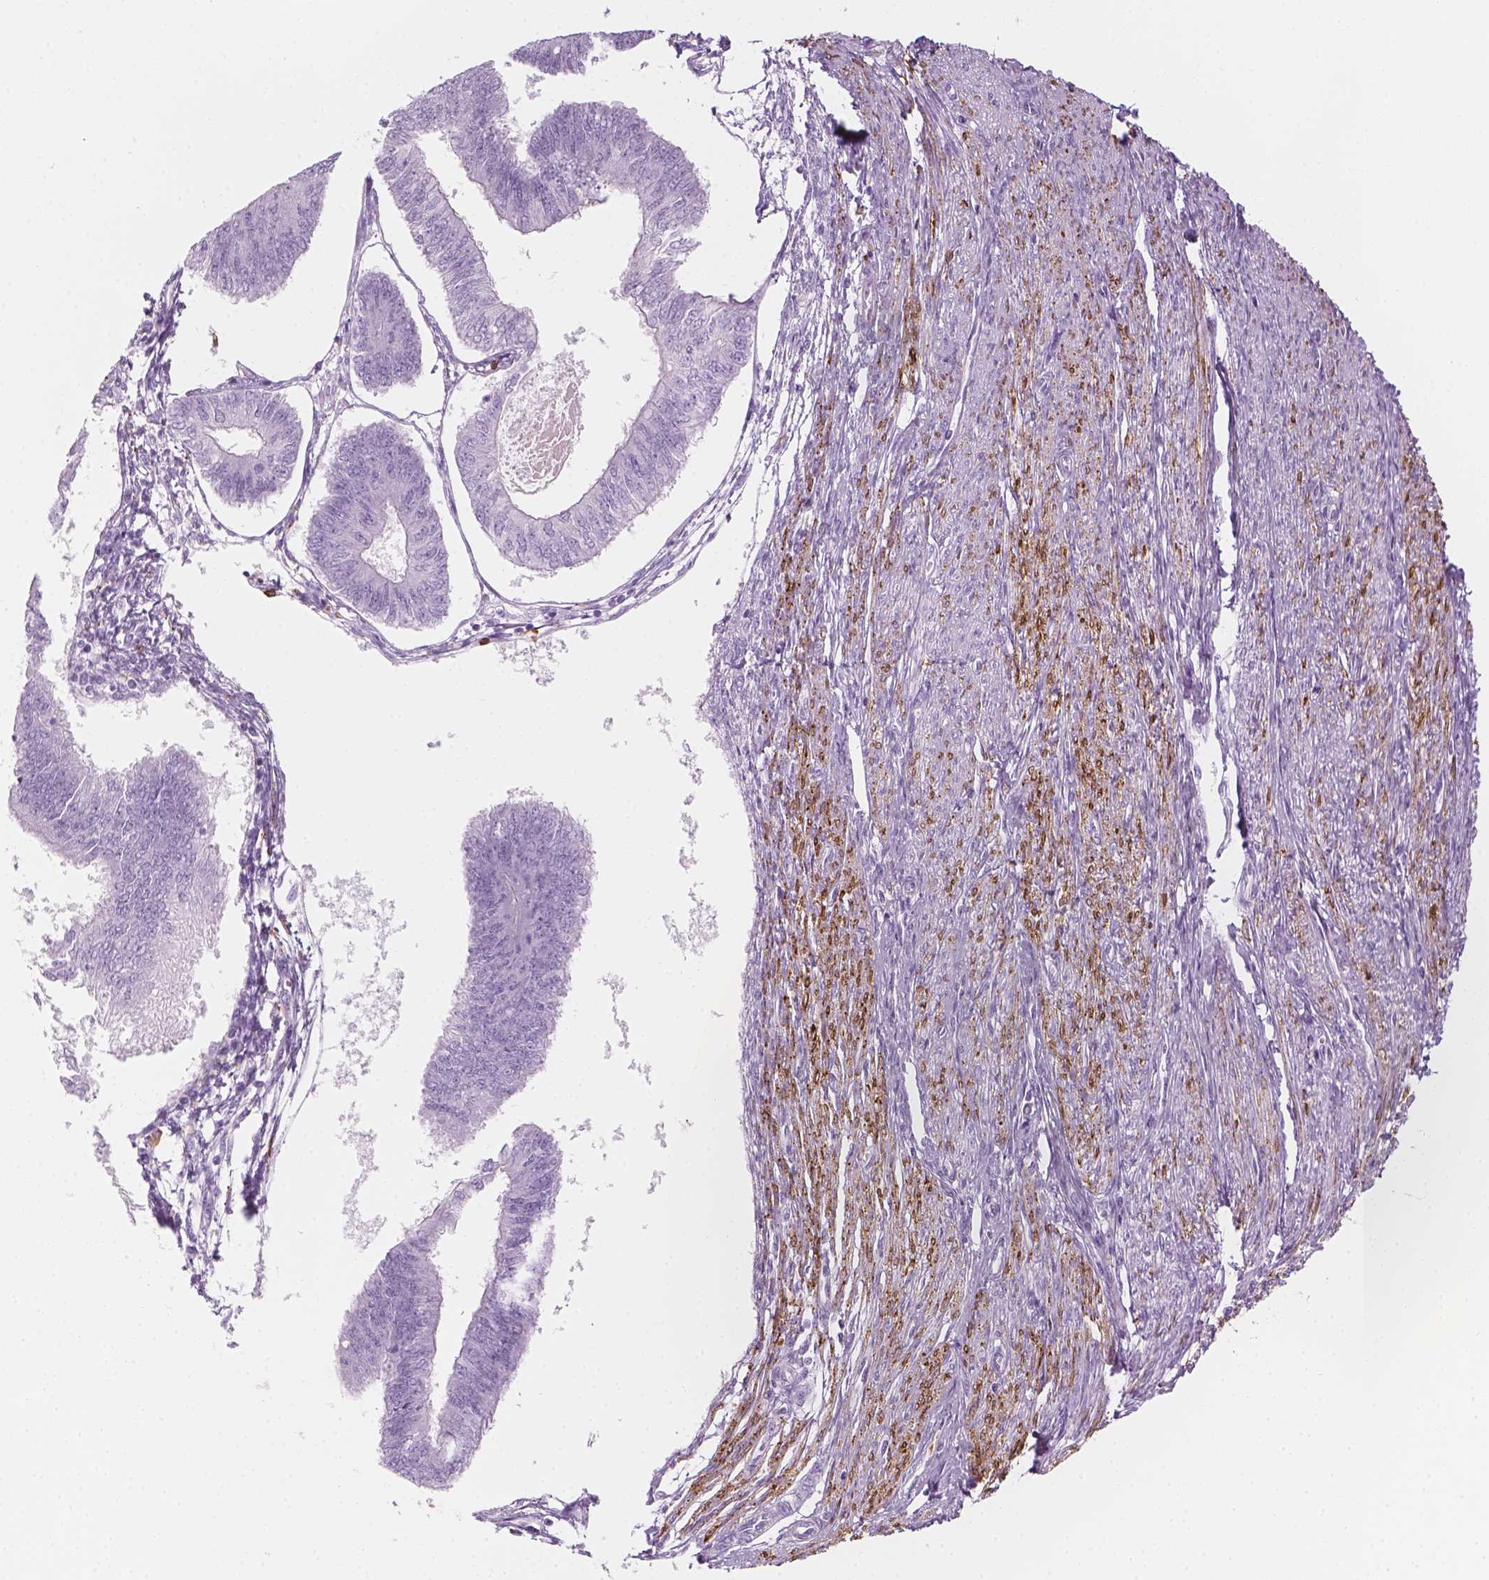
{"staining": {"intensity": "negative", "quantity": "none", "location": "none"}, "tissue": "endometrial cancer", "cell_type": "Tumor cells", "image_type": "cancer", "snomed": [{"axis": "morphology", "description": "Adenocarcinoma, NOS"}, {"axis": "topography", "description": "Endometrium"}], "caption": "Micrograph shows no significant protein positivity in tumor cells of endometrial cancer.", "gene": "CES1", "patient": {"sex": "female", "age": 58}}